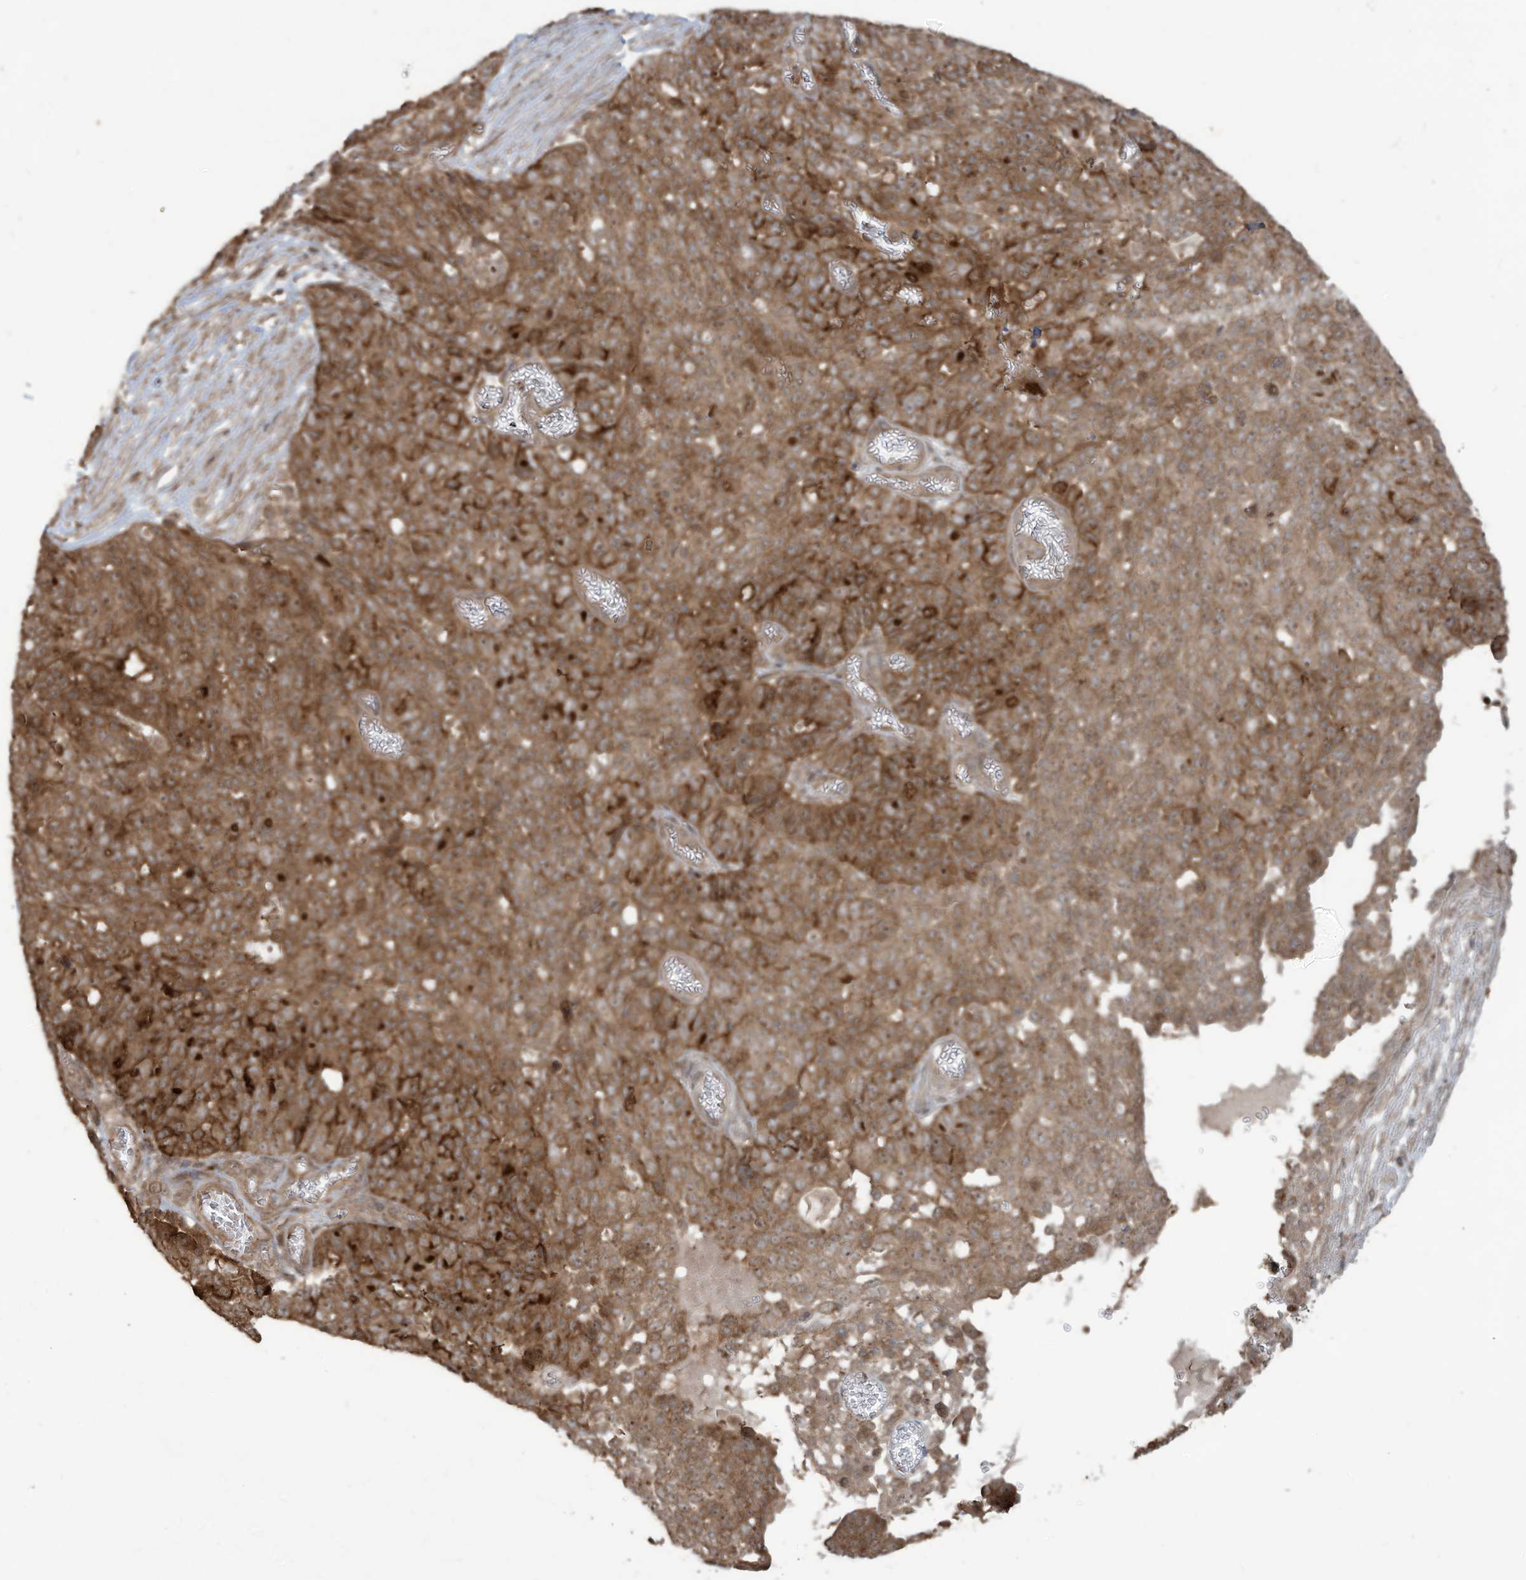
{"staining": {"intensity": "strong", "quantity": ">75%", "location": "cytoplasmic/membranous"}, "tissue": "ovarian cancer", "cell_type": "Tumor cells", "image_type": "cancer", "snomed": [{"axis": "morphology", "description": "Cystadenocarcinoma, serous, NOS"}, {"axis": "topography", "description": "Soft tissue"}, {"axis": "topography", "description": "Ovary"}], "caption": "IHC histopathology image of ovarian cancer stained for a protein (brown), which exhibits high levels of strong cytoplasmic/membranous expression in about >75% of tumor cells.", "gene": "CARF", "patient": {"sex": "female", "age": 57}}